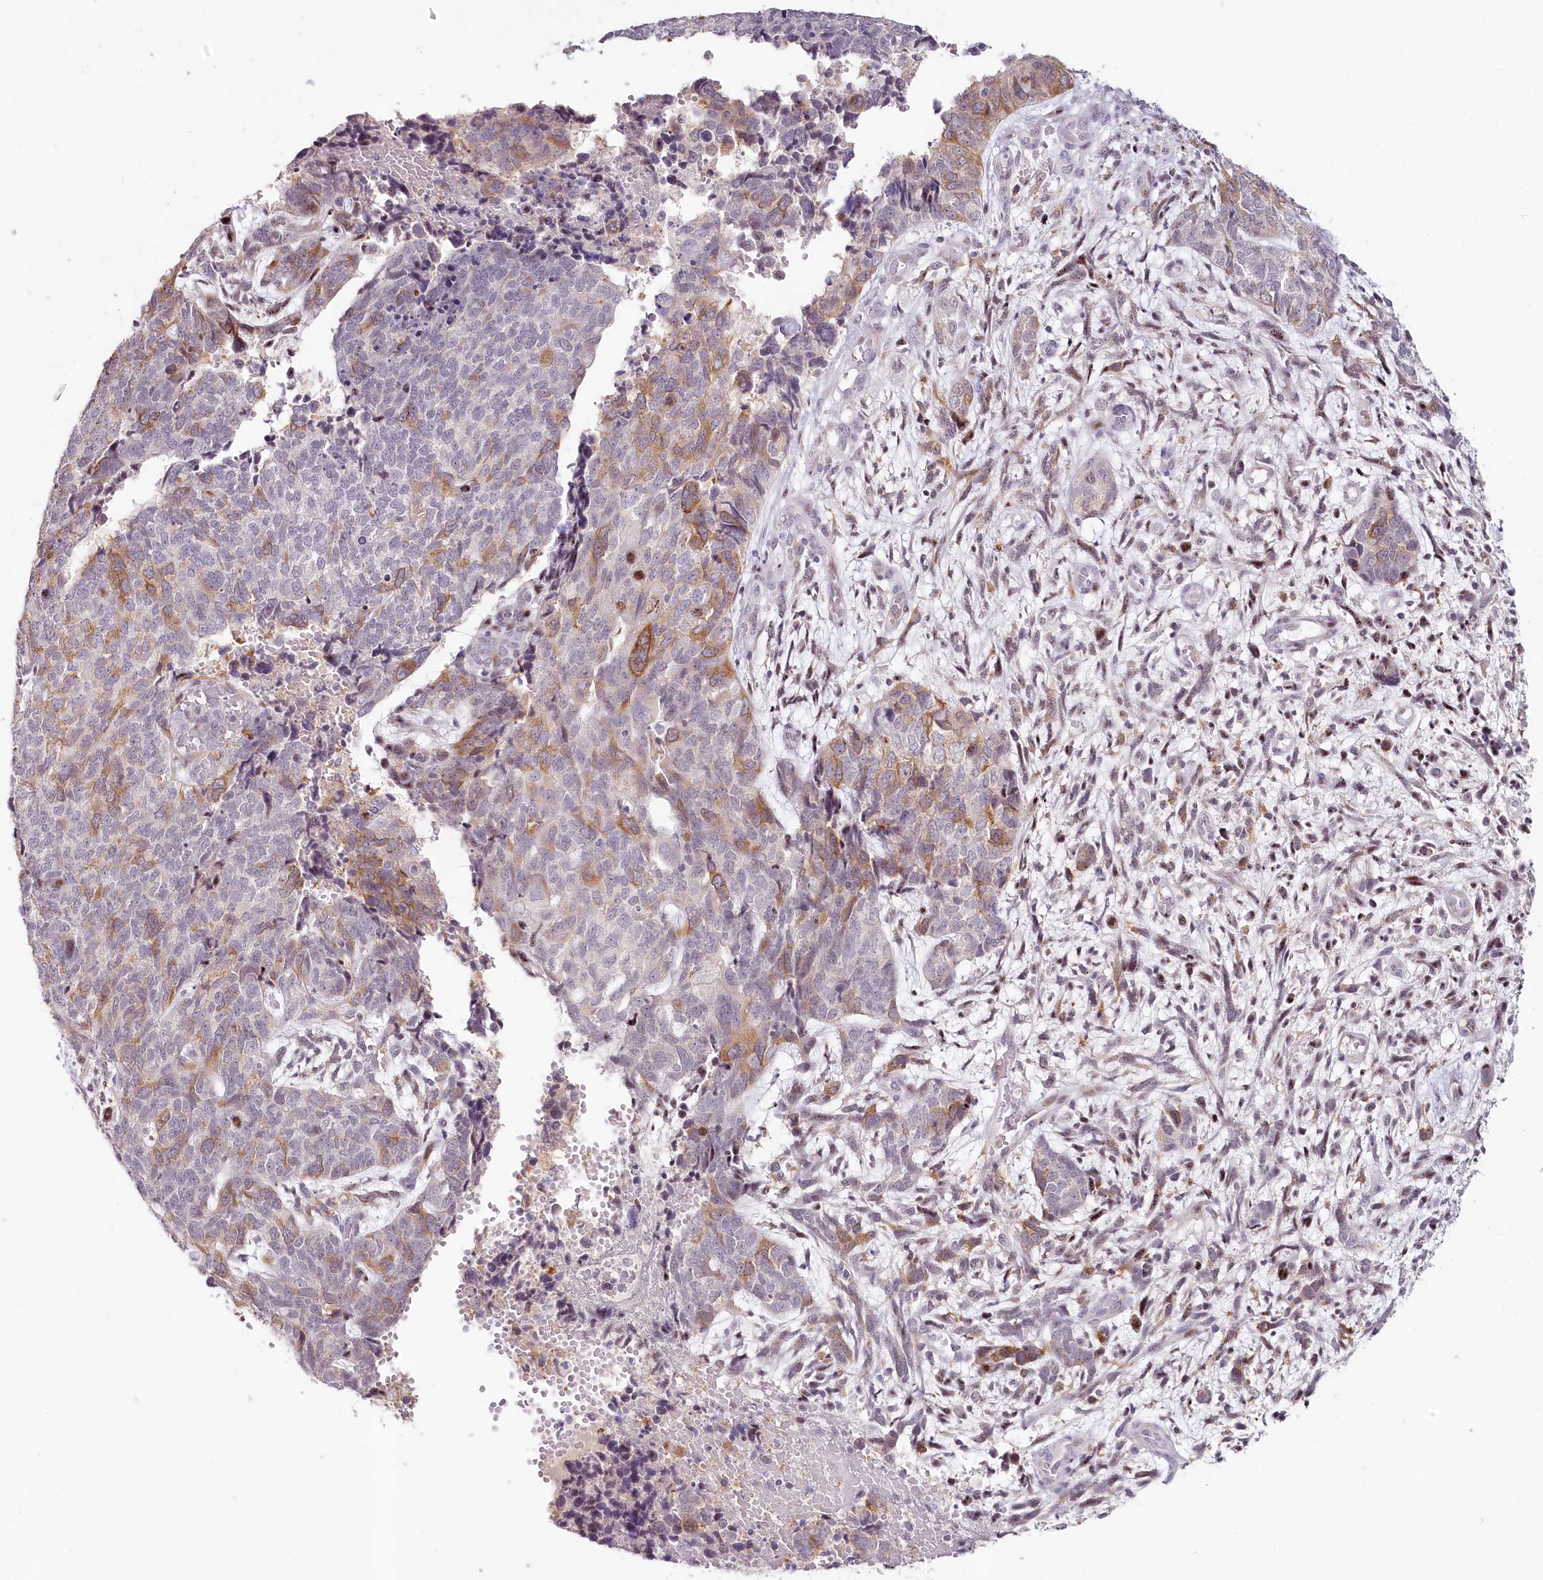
{"staining": {"intensity": "moderate", "quantity": "25%-75%", "location": "cytoplasmic/membranous"}, "tissue": "cervical cancer", "cell_type": "Tumor cells", "image_type": "cancer", "snomed": [{"axis": "morphology", "description": "Squamous cell carcinoma, NOS"}, {"axis": "topography", "description": "Cervix"}], "caption": "There is medium levels of moderate cytoplasmic/membranous staining in tumor cells of squamous cell carcinoma (cervical), as demonstrated by immunohistochemical staining (brown color).", "gene": "HPD", "patient": {"sex": "female", "age": 63}}